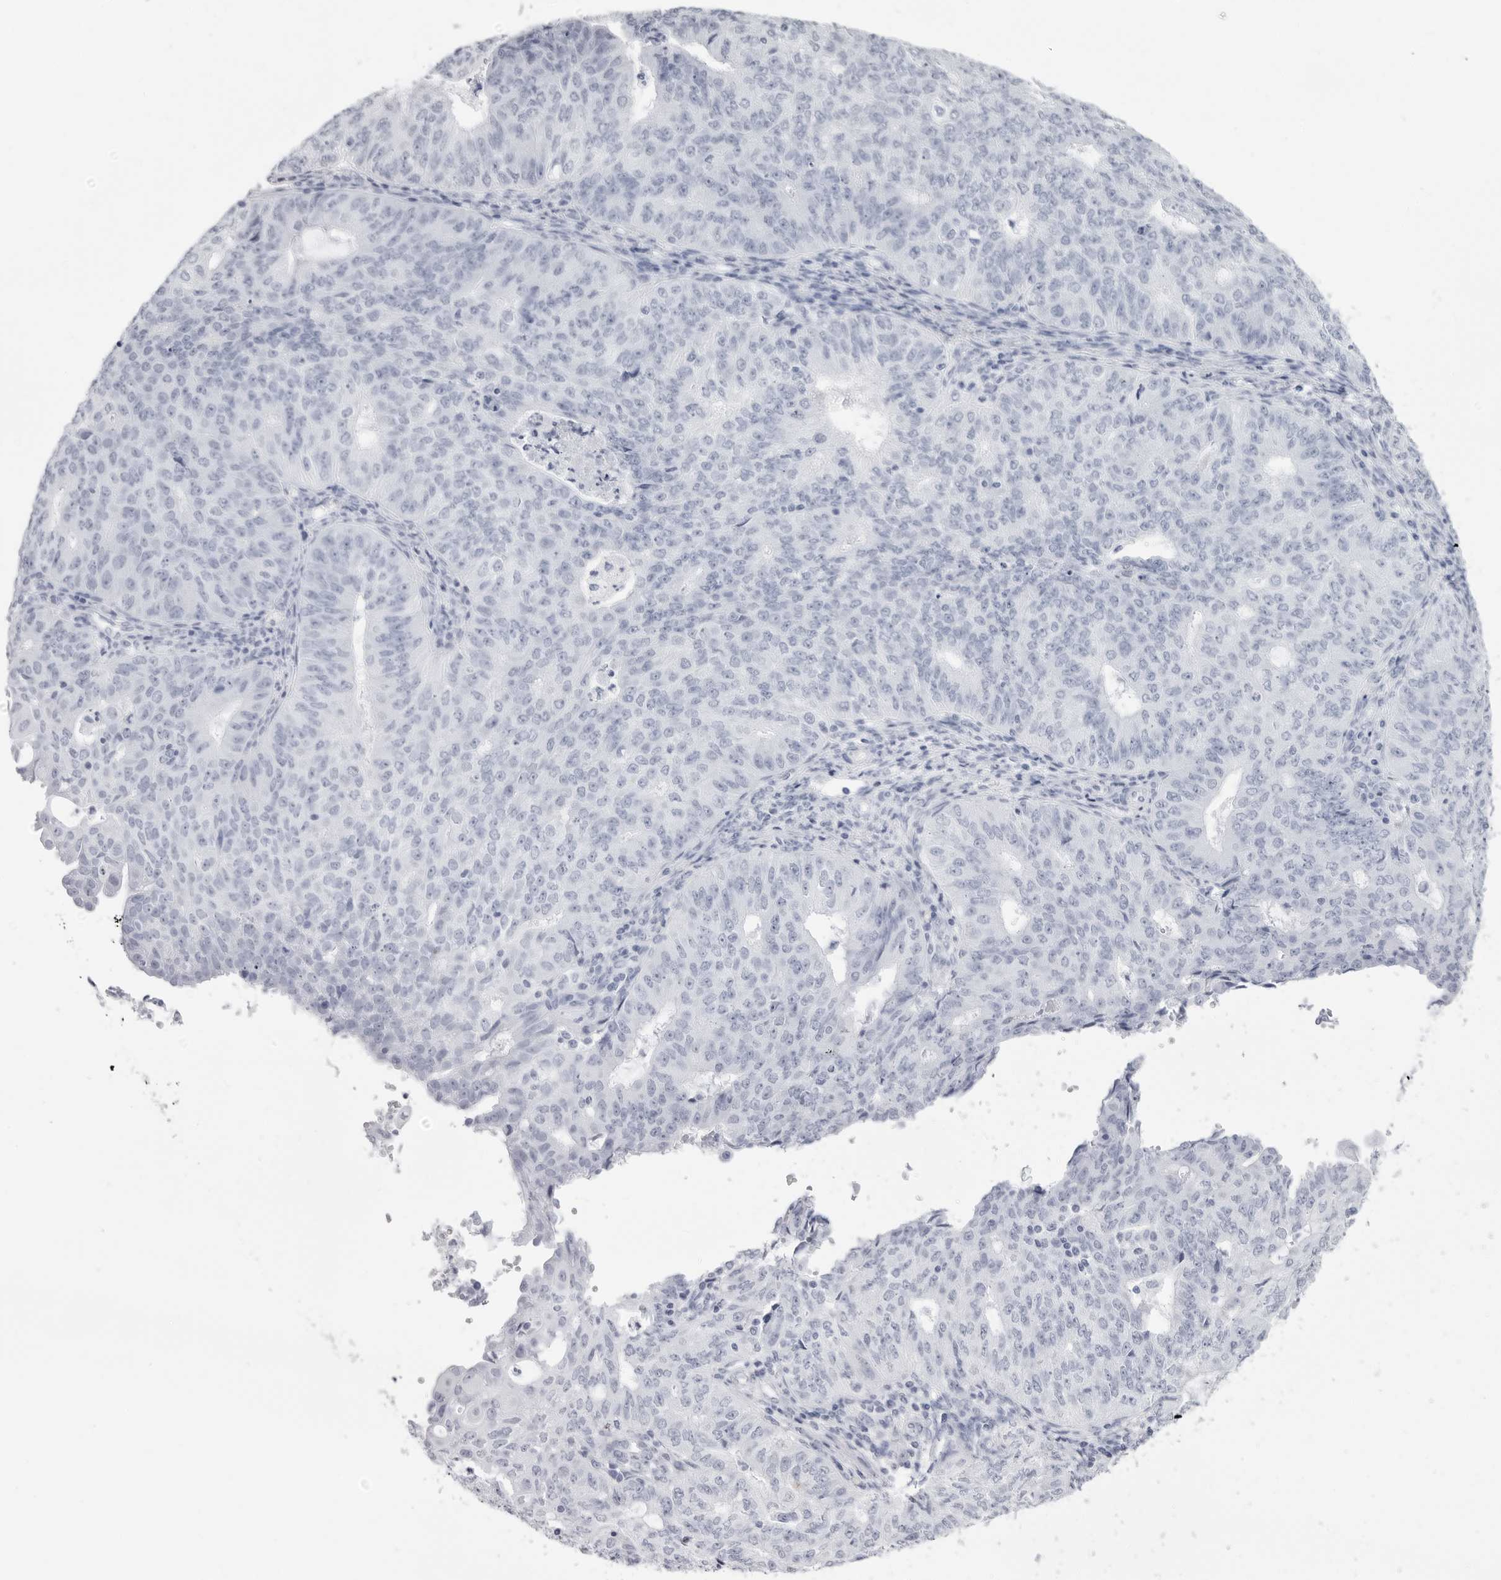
{"staining": {"intensity": "negative", "quantity": "none", "location": "none"}, "tissue": "endometrial cancer", "cell_type": "Tumor cells", "image_type": "cancer", "snomed": [{"axis": "morphology", "description": "Adenocarcinoma, NOS"}, {"axis": "topography", "description": "Endometrium"}], "caption": "High magnification brightfield microscopy of endometrial adenocarcinoma stained with DAB (brown) and counterstained with hematoxylin (blue): tumor cells show no significant expression. The staining was performed using DAB to visualize the protein expression in brown, while the nuclei were stained in blue with hematoxylin (Magnification: 20x).", "gene": "CST2", "patient": {"sex": "female", "age": 32}}